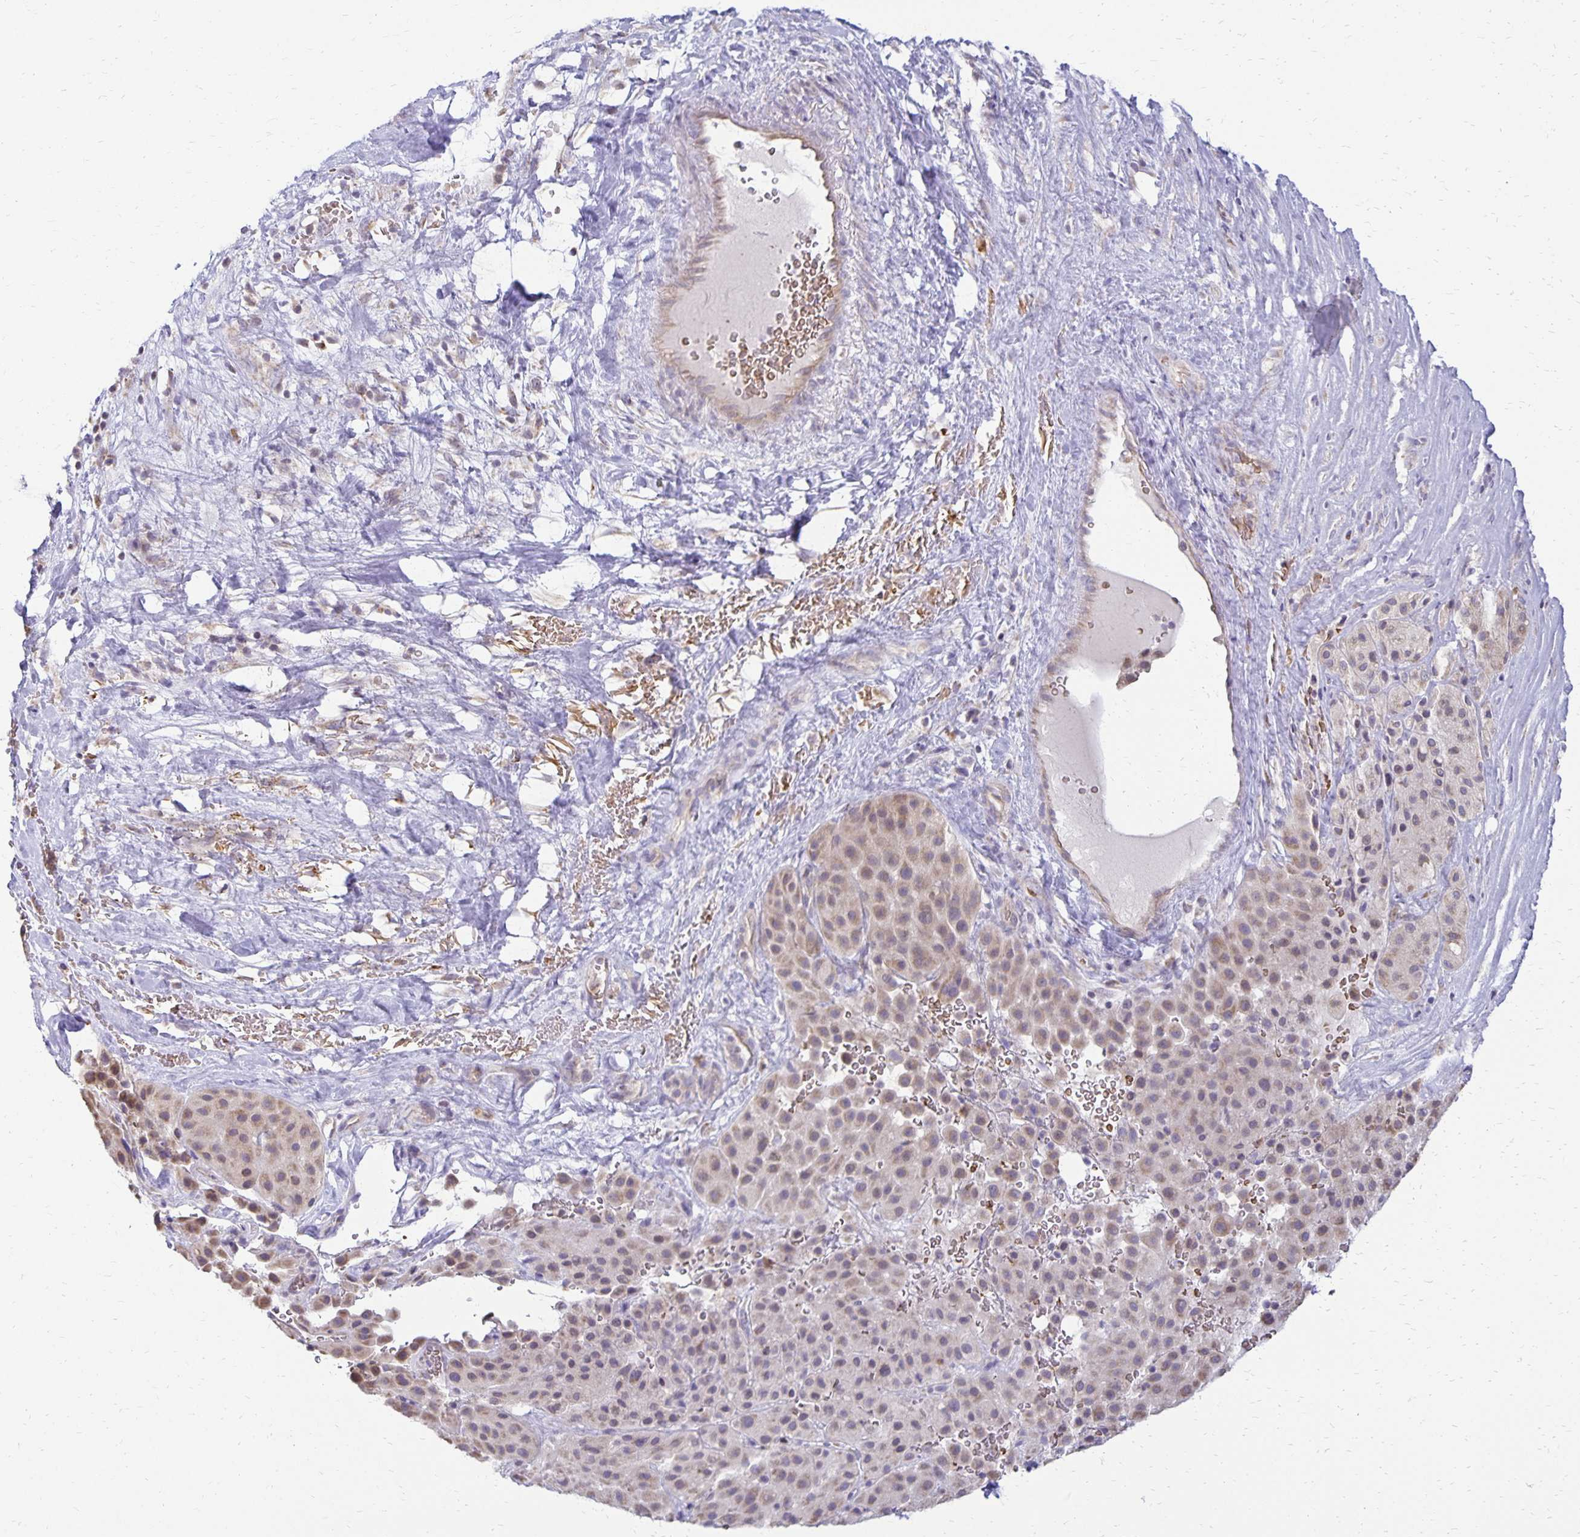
{"staining": {"intensity": "weak", "quantity": "25%-75%", "location": "cytoplasmic/membranous"}, "tissue": "melanoma", "cell_type": "Tumor cells", "image_type": "cancer", "snomed": [{"axis": "morphology", "description": "Malignant melanoma, Metastatic site"}, {"axis": "topography", "description": "Smooth muscle"}], "caption": "Immunohistochemistry (IHC) micrograph of malignant melanoma (metastatic site) stained for a protein (brown), which exhibits low levels of weak cytoplasmic/membranous staining in about 25%-75% of tumor cells.", "gene": "FN3K", "patient": {"sex": "male", "age": 41}}